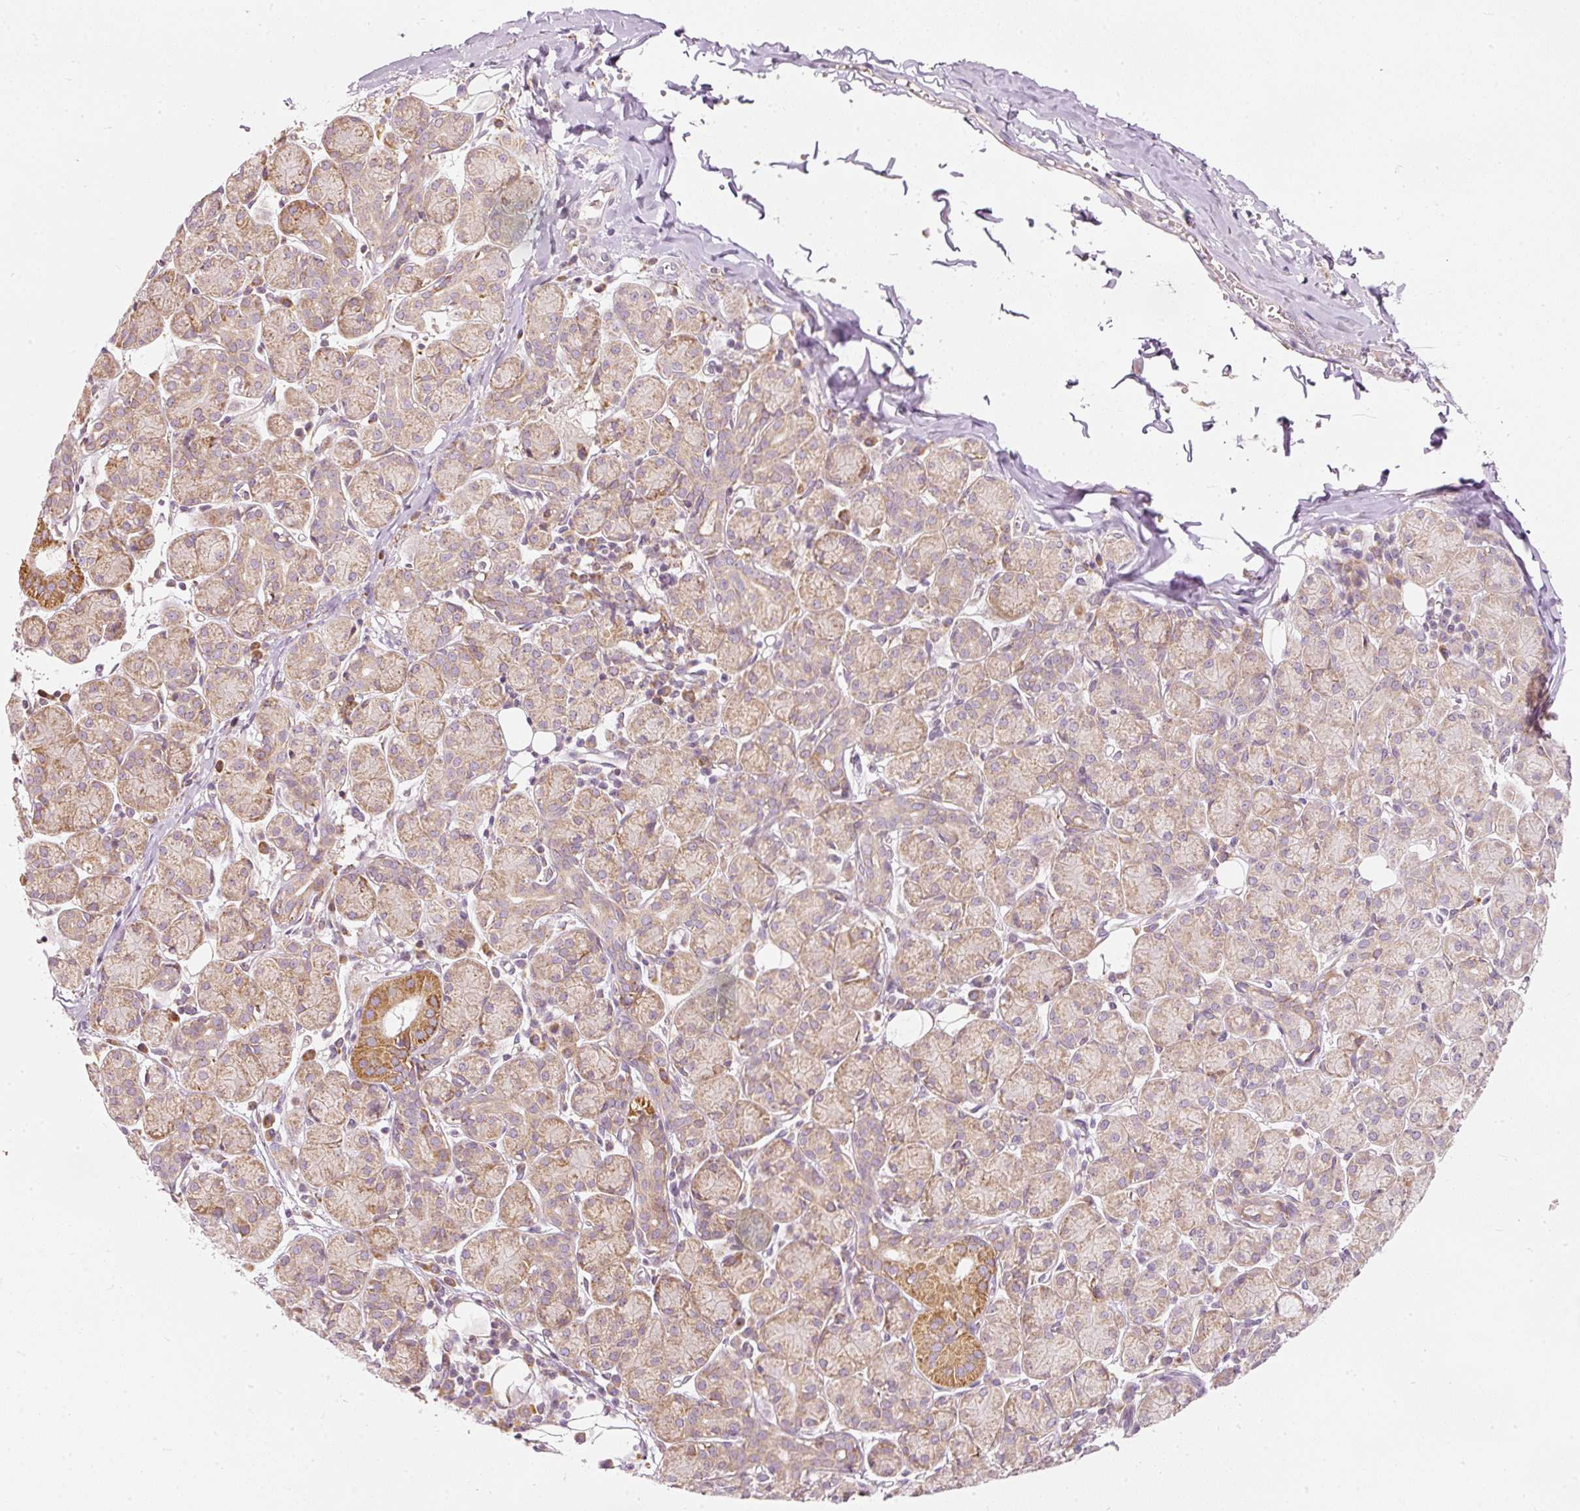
{"staining": {"intensity": "moderate", "quantity": "25%-75%", "location": "cytoplasmic/membranous"}, "tissue": "salivary gland", "cell_type": "Glandular cells", "image_type": "normal", "snomed": [{"axis": "morphology", "description": "Normal tissue, NOS"}, {"axis": "morphology", "description": "Inflammation, NOS"}, {"axis": "topography", "description": "Lymph node"}, {"axis": "topography", "description": "Salivary gland"}], "caption": "IHC image of benign human salivary gland stained for a protein (brown), which demonstrates medium levels of moderate cytoplasmic/membranous staining in about 25%-75% of glandular cells.", "gene": "SNAPC5", "patient": {"sex": "male", "age": 3}}